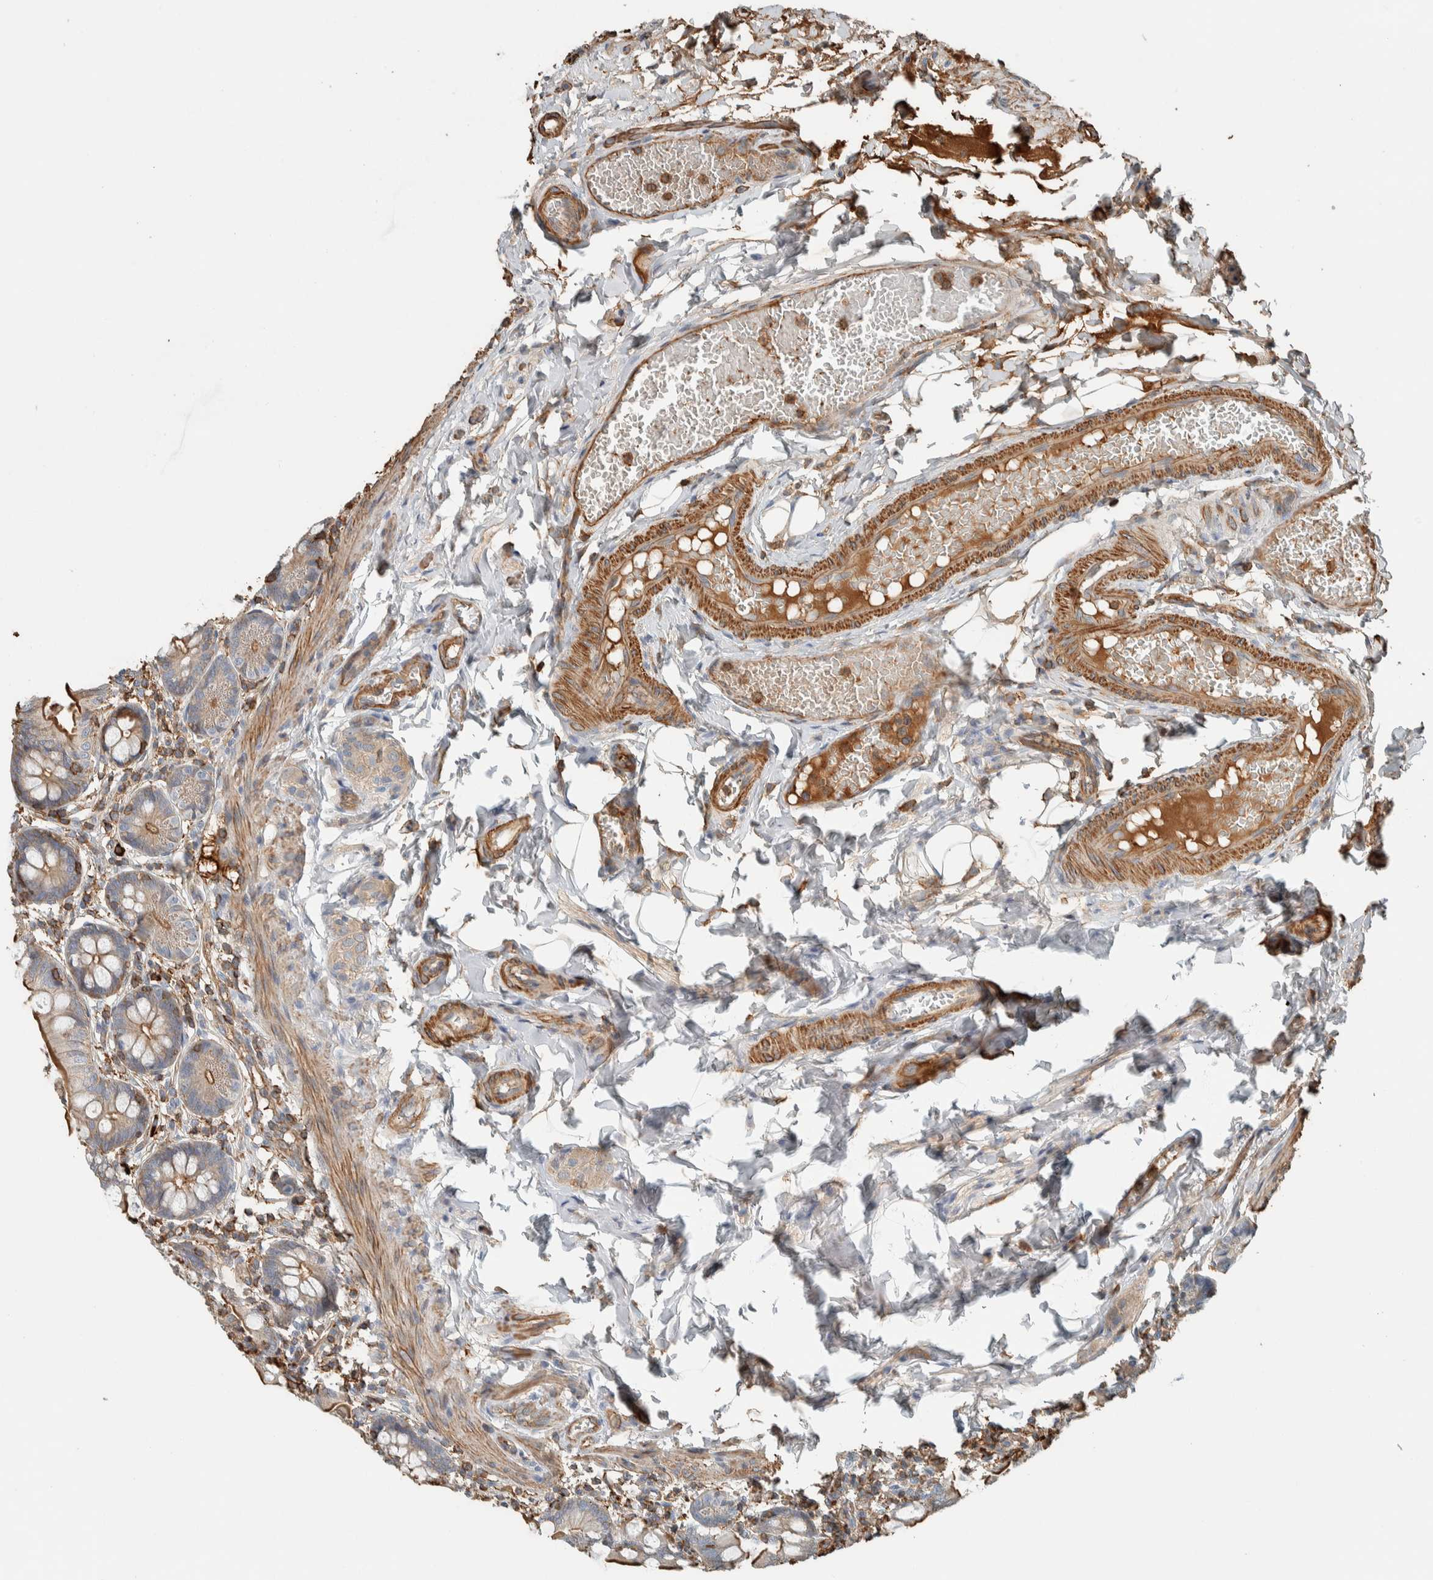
{"staining": {"intensity": "moderate", "quantity": "25%-75%", "location": "cytoplasmic/membranous"}, "tissue": "small intestine", "cell_type": "Glandular cells", "image_type": "normal", "snomed": [{"axis": "morphology", "description": "Normal tissue, NOS"}, {"axis": "topography", "description": "Small intestine"}], "caption": "Immunohistochemistry histopathology image of benign small intestine: human small intestine stained using immunohistochemistry exhibits medium levels of moderate protein expression localized specifically in the cytoplasmic/membranous of glandular cells, appearing as a cytoplasmic/membranous brown color.", "gene": "CTBP2", "patient": {"sex": "male", "age": 7}}